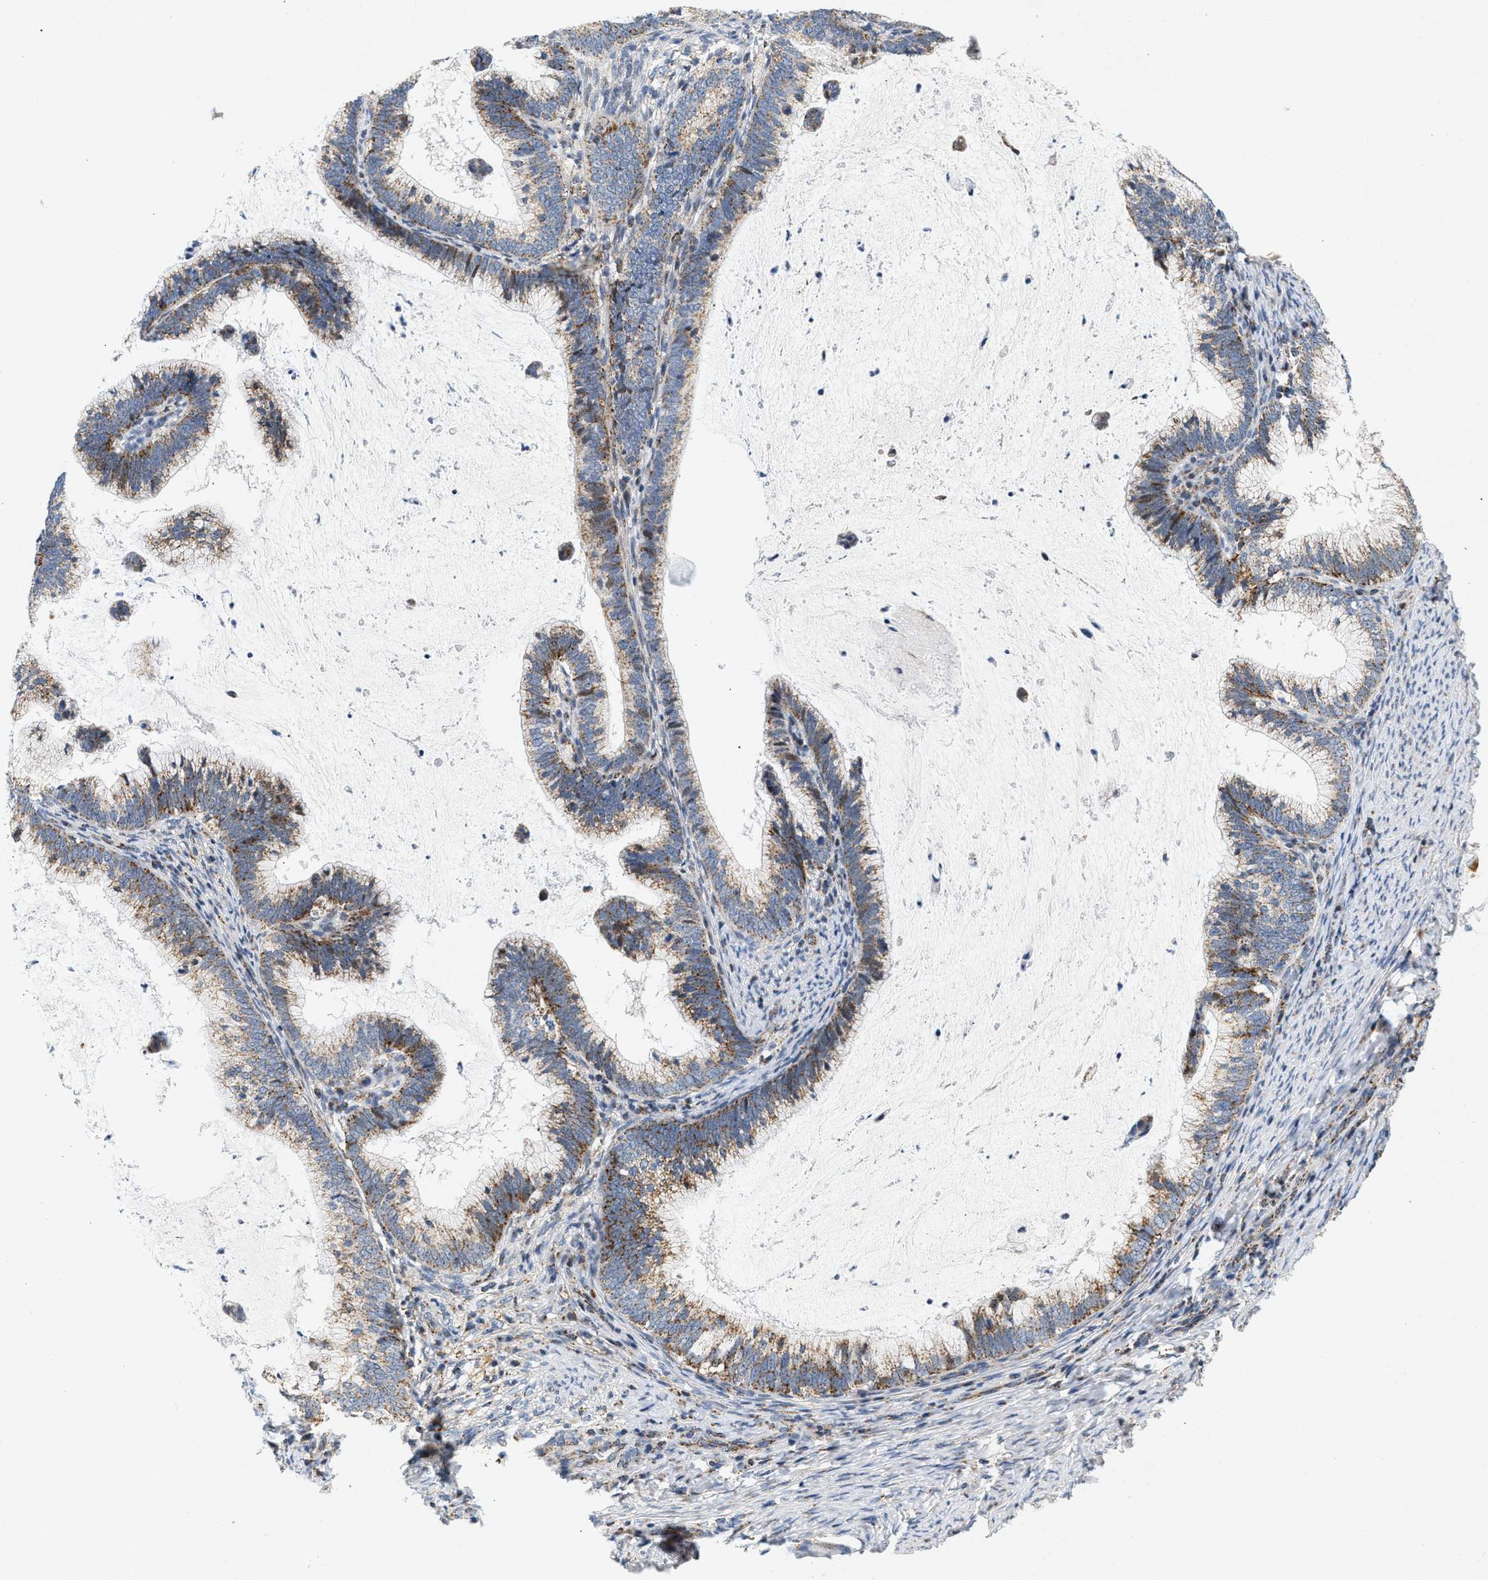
{"staining": {"intensity": "moderate", "quantity": ">75%", "location": "cytoplasmic/membranous"}, "tissue": "cervical cancer", "cell_type": "Tumor cells", "image_type": "cancer", "snomed": [{"axis": "morphology", "description": "Adenocarcinoma, NOS"}, {"axis": "topography", "description": "Cervix"}], "caption": "Protein expression analysis of human adenocarcinoma (cervical) reveals moderate cytoplasmic/membranous expression in about >75% of tumor cells.", "gene": "PDE1A", "patient": {"sex": "female", "age": 36}}